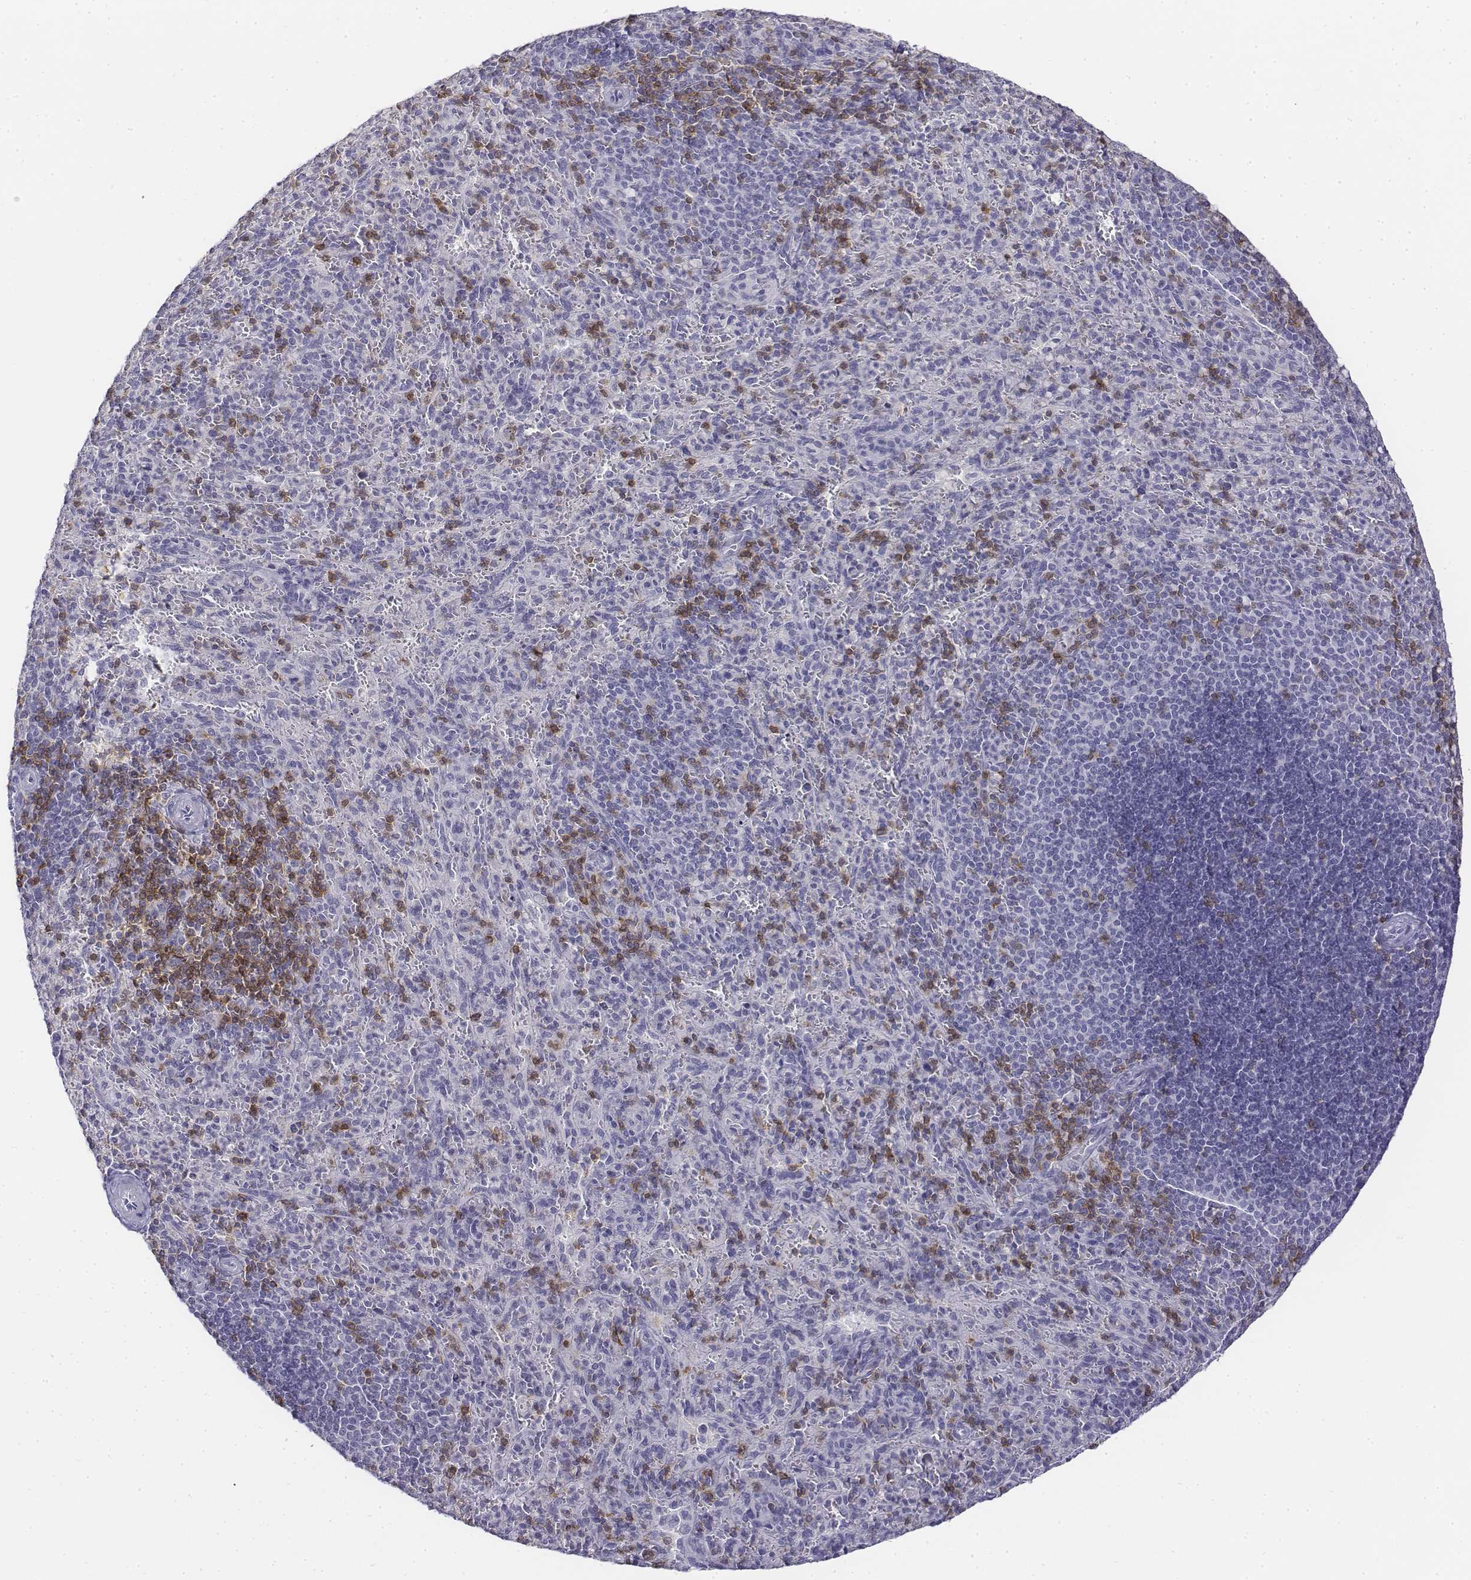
{"staining": {"intensity": "strong", "quantity": "<25%", "location": "cytoplasmic/membranous"}, "tissue": "spleen", "cell_type": "Cells in red pulp", "image_type": "normal", "snomed": [{"axis": "morphology", "description": "Normal tissue, NOS"}, {"axis": "topography", "description": "Spleen"}], "caption": "IHC (DAB) staining of benign human spleen reveals strong cytoplasmic/membranous protein staining in about <25% of cells in red pulp. (brown staining indicates protein expression, while blue staining denotes nuclei).", "gene": "CD3E", "patient": {"sex": "male", "age": 57}}